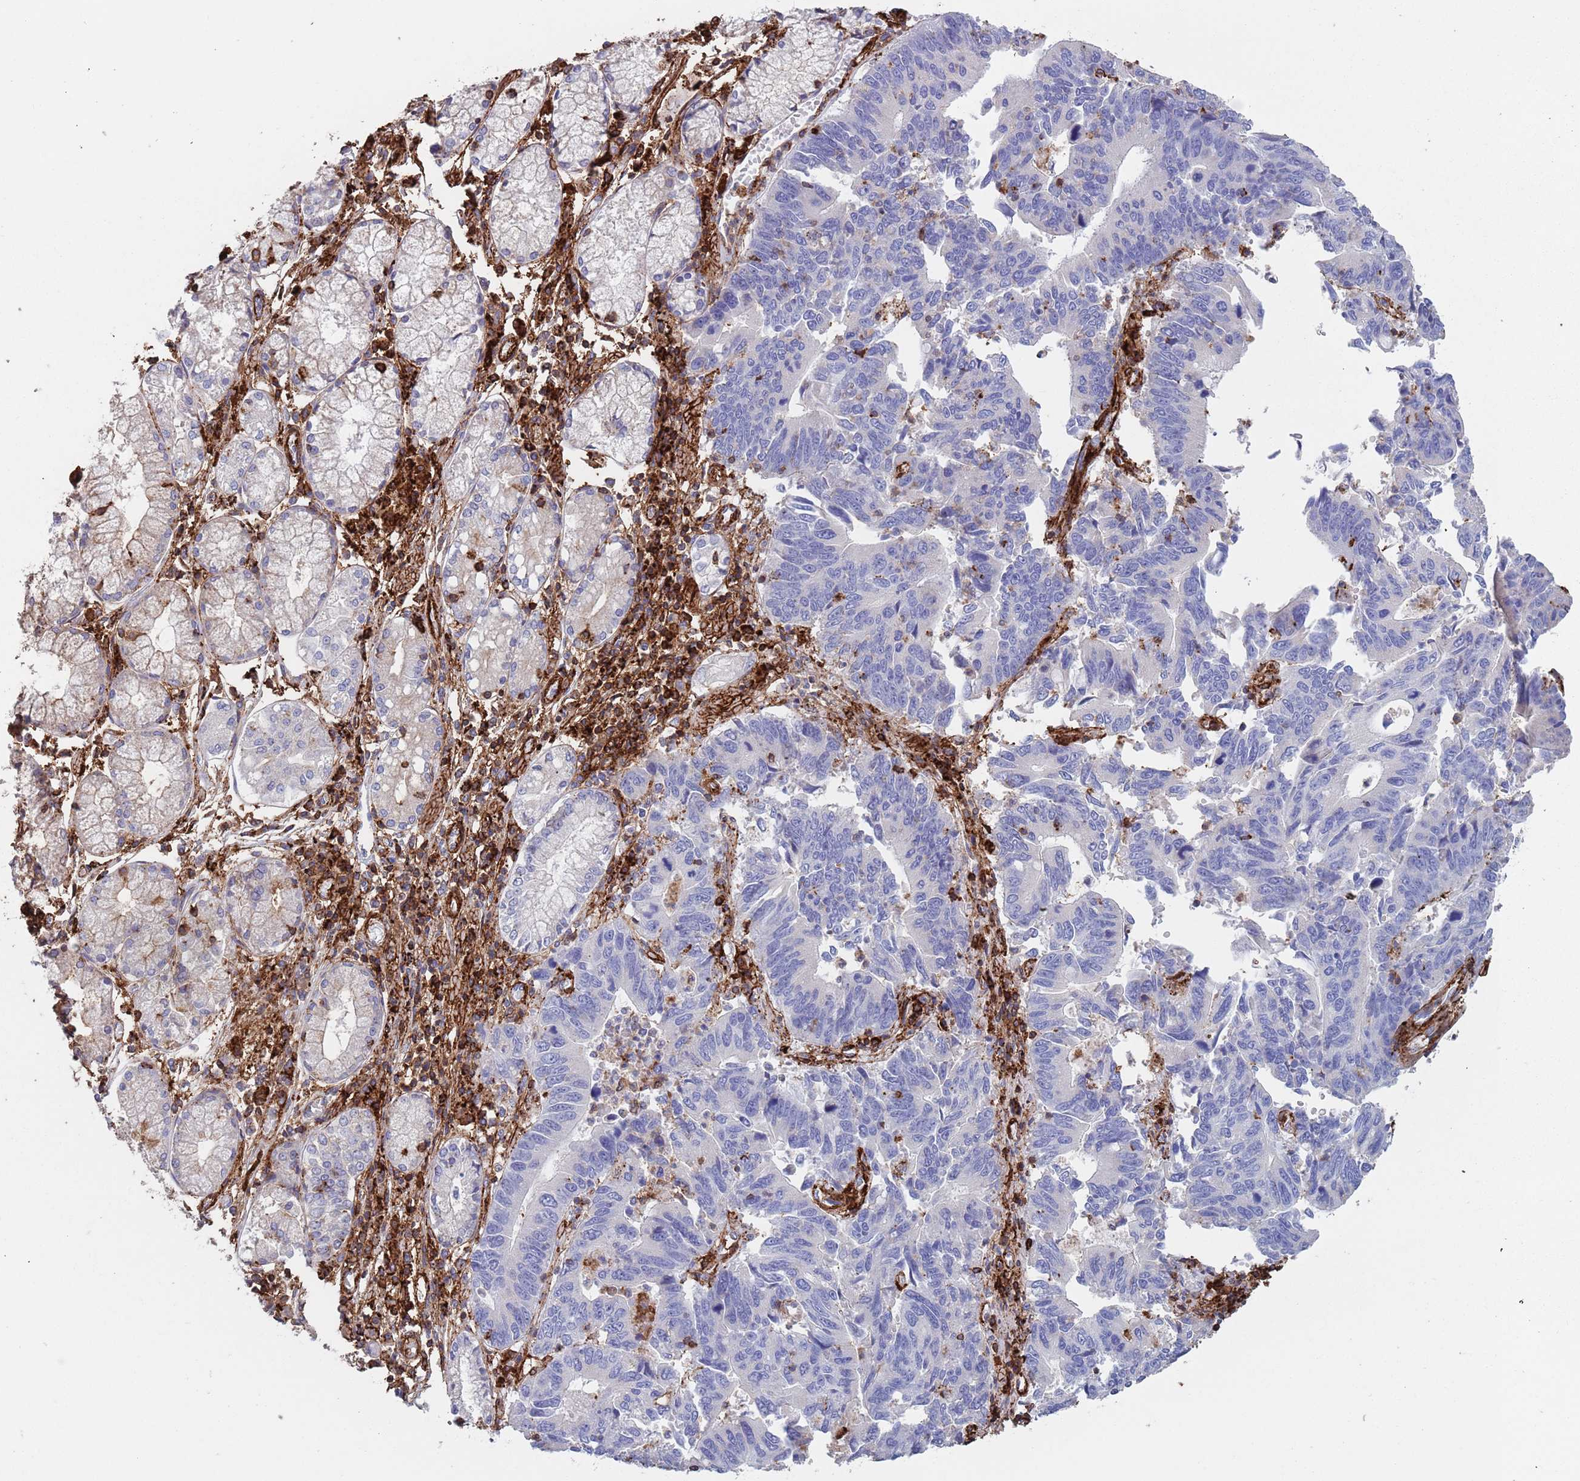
{"staining": {"intensity": "negative", "quantity": "none", "location": "none"}, "tissue": "stomach cancer", "cell_type": "Tumor cells", "image_type": "cancer", "snomed": [{"axis": "morphology", "description": "Adenocarcinoma, NOS"}, {"axis": "topography", "description": "Stomach"}], "caption": "The histopathology image reveals no staining of tumor cells in stomach cancer. (DAB (3,3'-diaminobenzidine) immunohistochemistry, high magnification).", "gene": "RNF144A", "patient": {"sex": "male", "age": 59}}